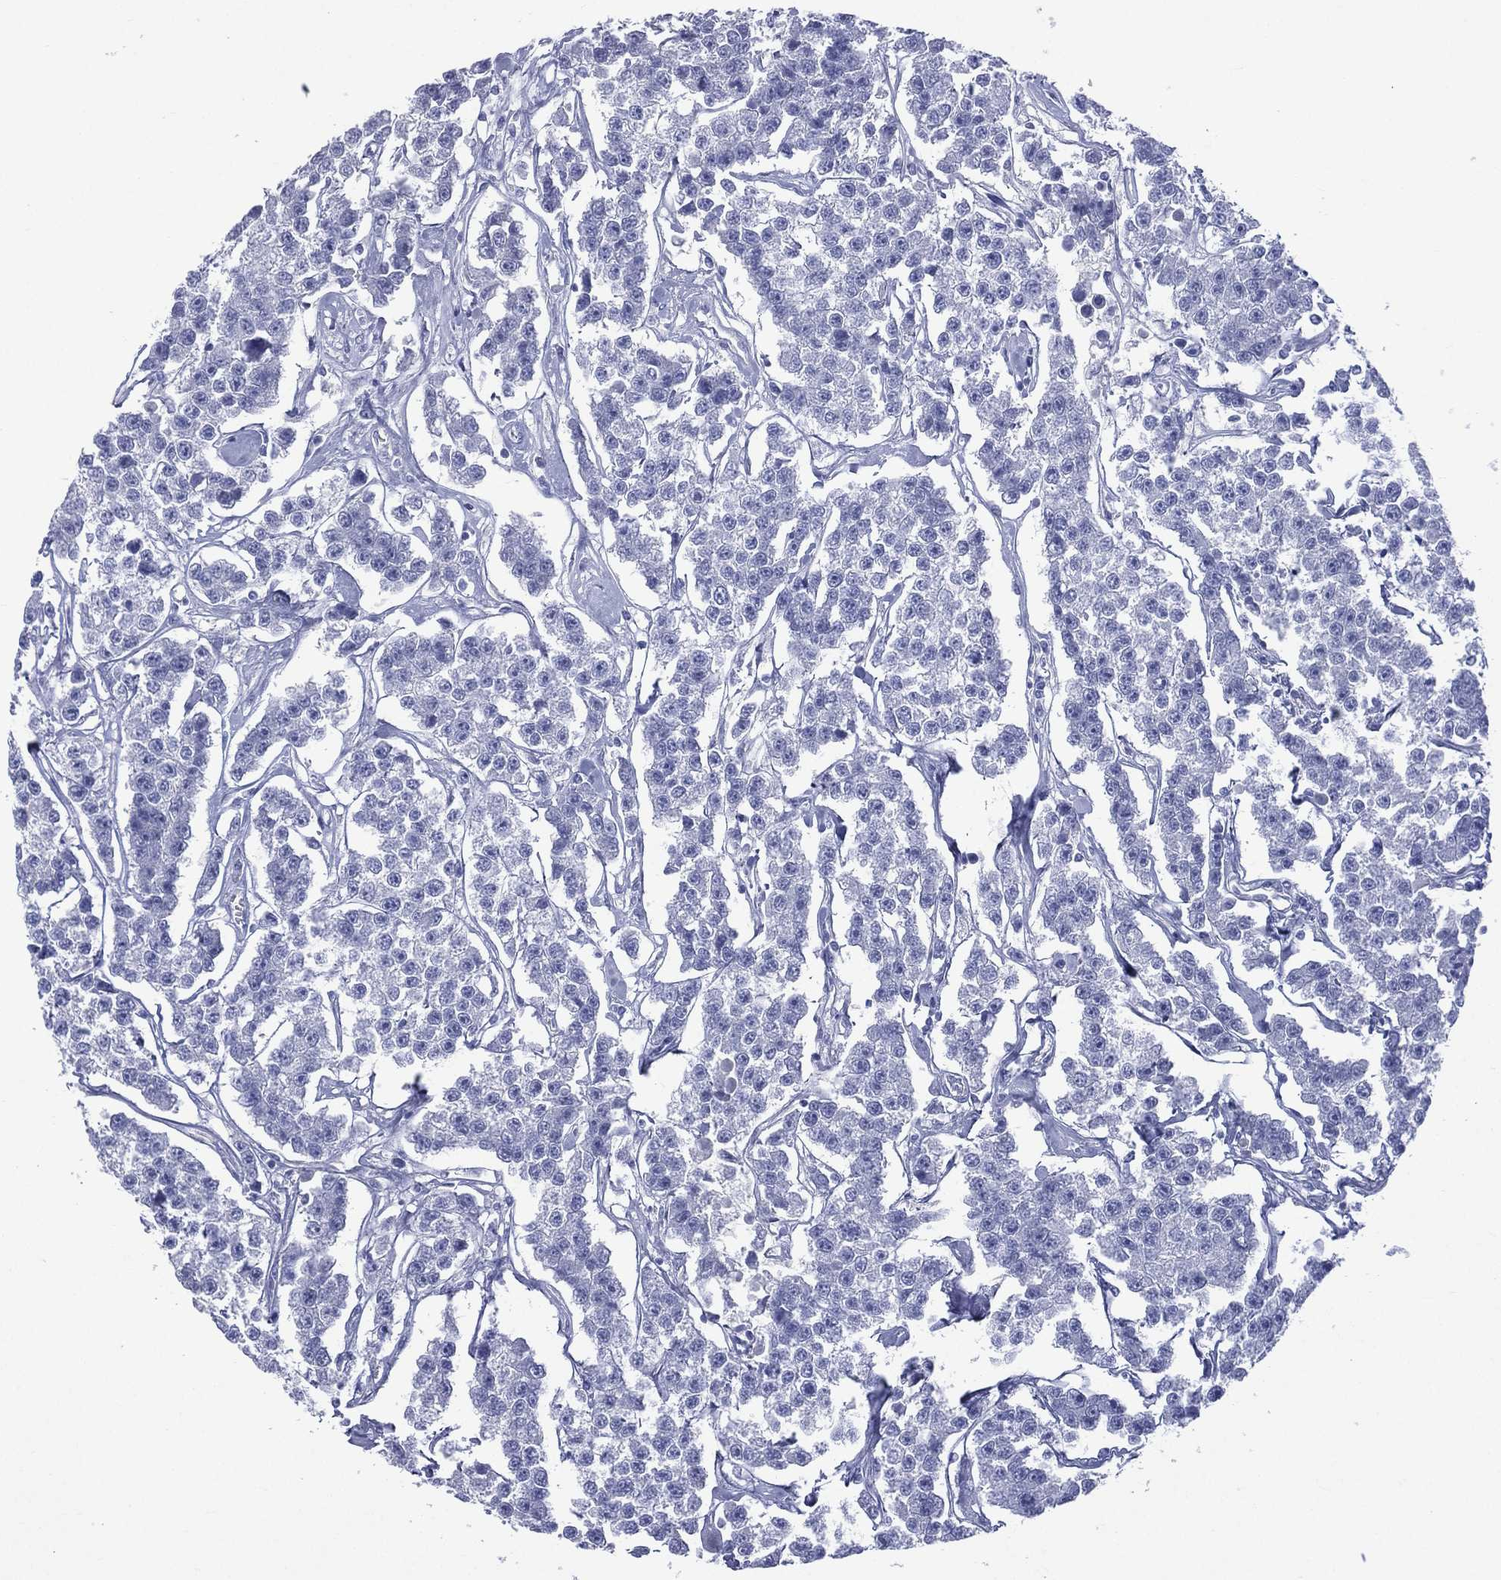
{"staining": {"intensity": "negative", "quantity": "none", "location": "none"}, "tissue": "testis cancer", "cell_type": "Tumor cells", "image_type": "cancer", "snomed": [{"axis": "morphology", "description": "Seminoma, NOS"}, {"axis": "topography", "description": "Testis"}], "caption": "This is a micrograph of IHC staining of seminoma (testis), which shows no expression in tumor cells. (Immunohistochemistry, brightfield microscopy, high magnification).", "gene": "CES2", "patient": {"sex": "male", "age": 59}}